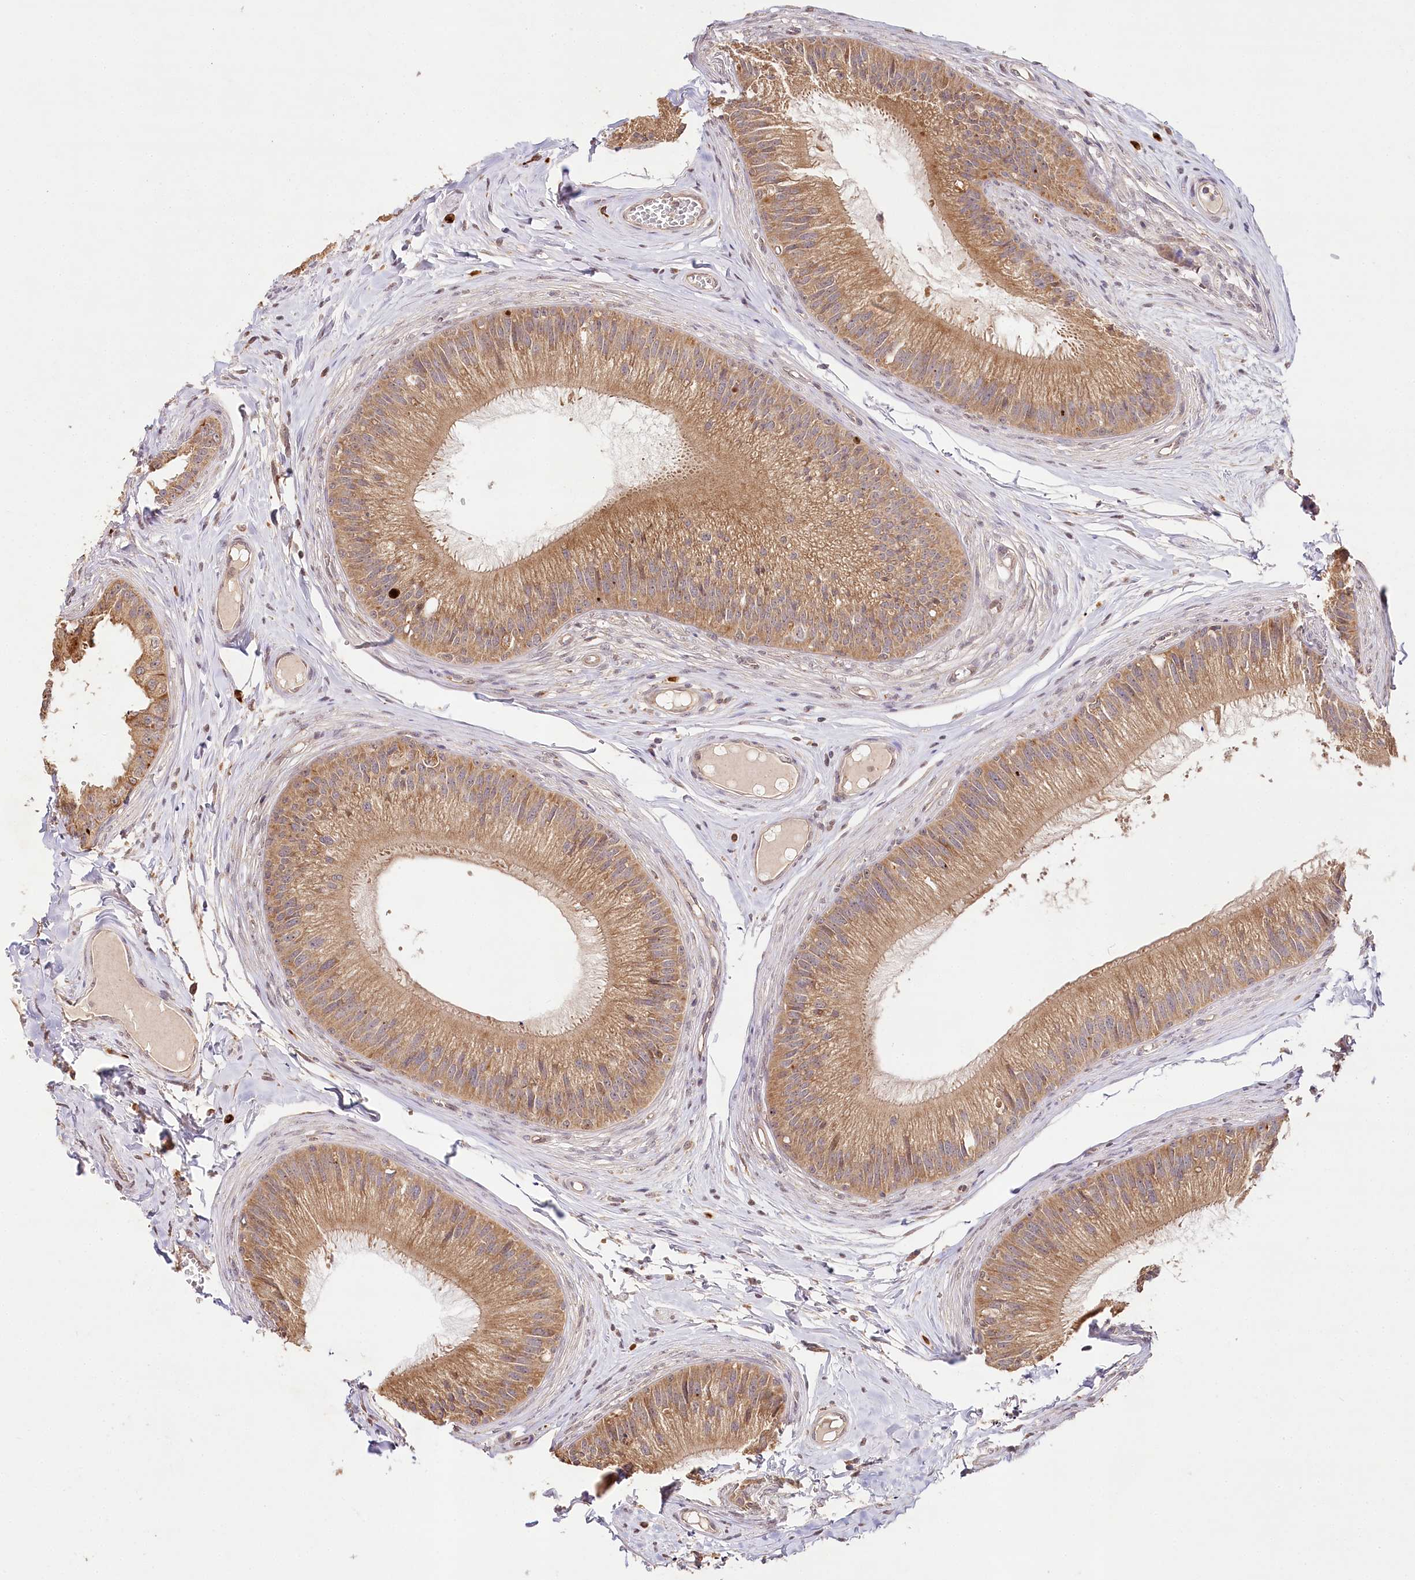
{"staining": {"intensity": "strong", "quantity": ">75%", "location": "cytoplasmic/membranous"}, "tissue": "epididymis", "cell_type": "Glandular cells", "image_type": "normal", "snomed": [{"axis": "morphology", "description": "Normal tissue, NOS"}, {"axis": "topography", "description": "Epididymis"}], "caption": "Immunohistochemical staining of benign human epididymis shows high levels of strong cytoplasmic/membranous staining in approximately >75% of glandular cells.", "gene": "DMXL1", "patient": {"sex": "male", "age": 31}}